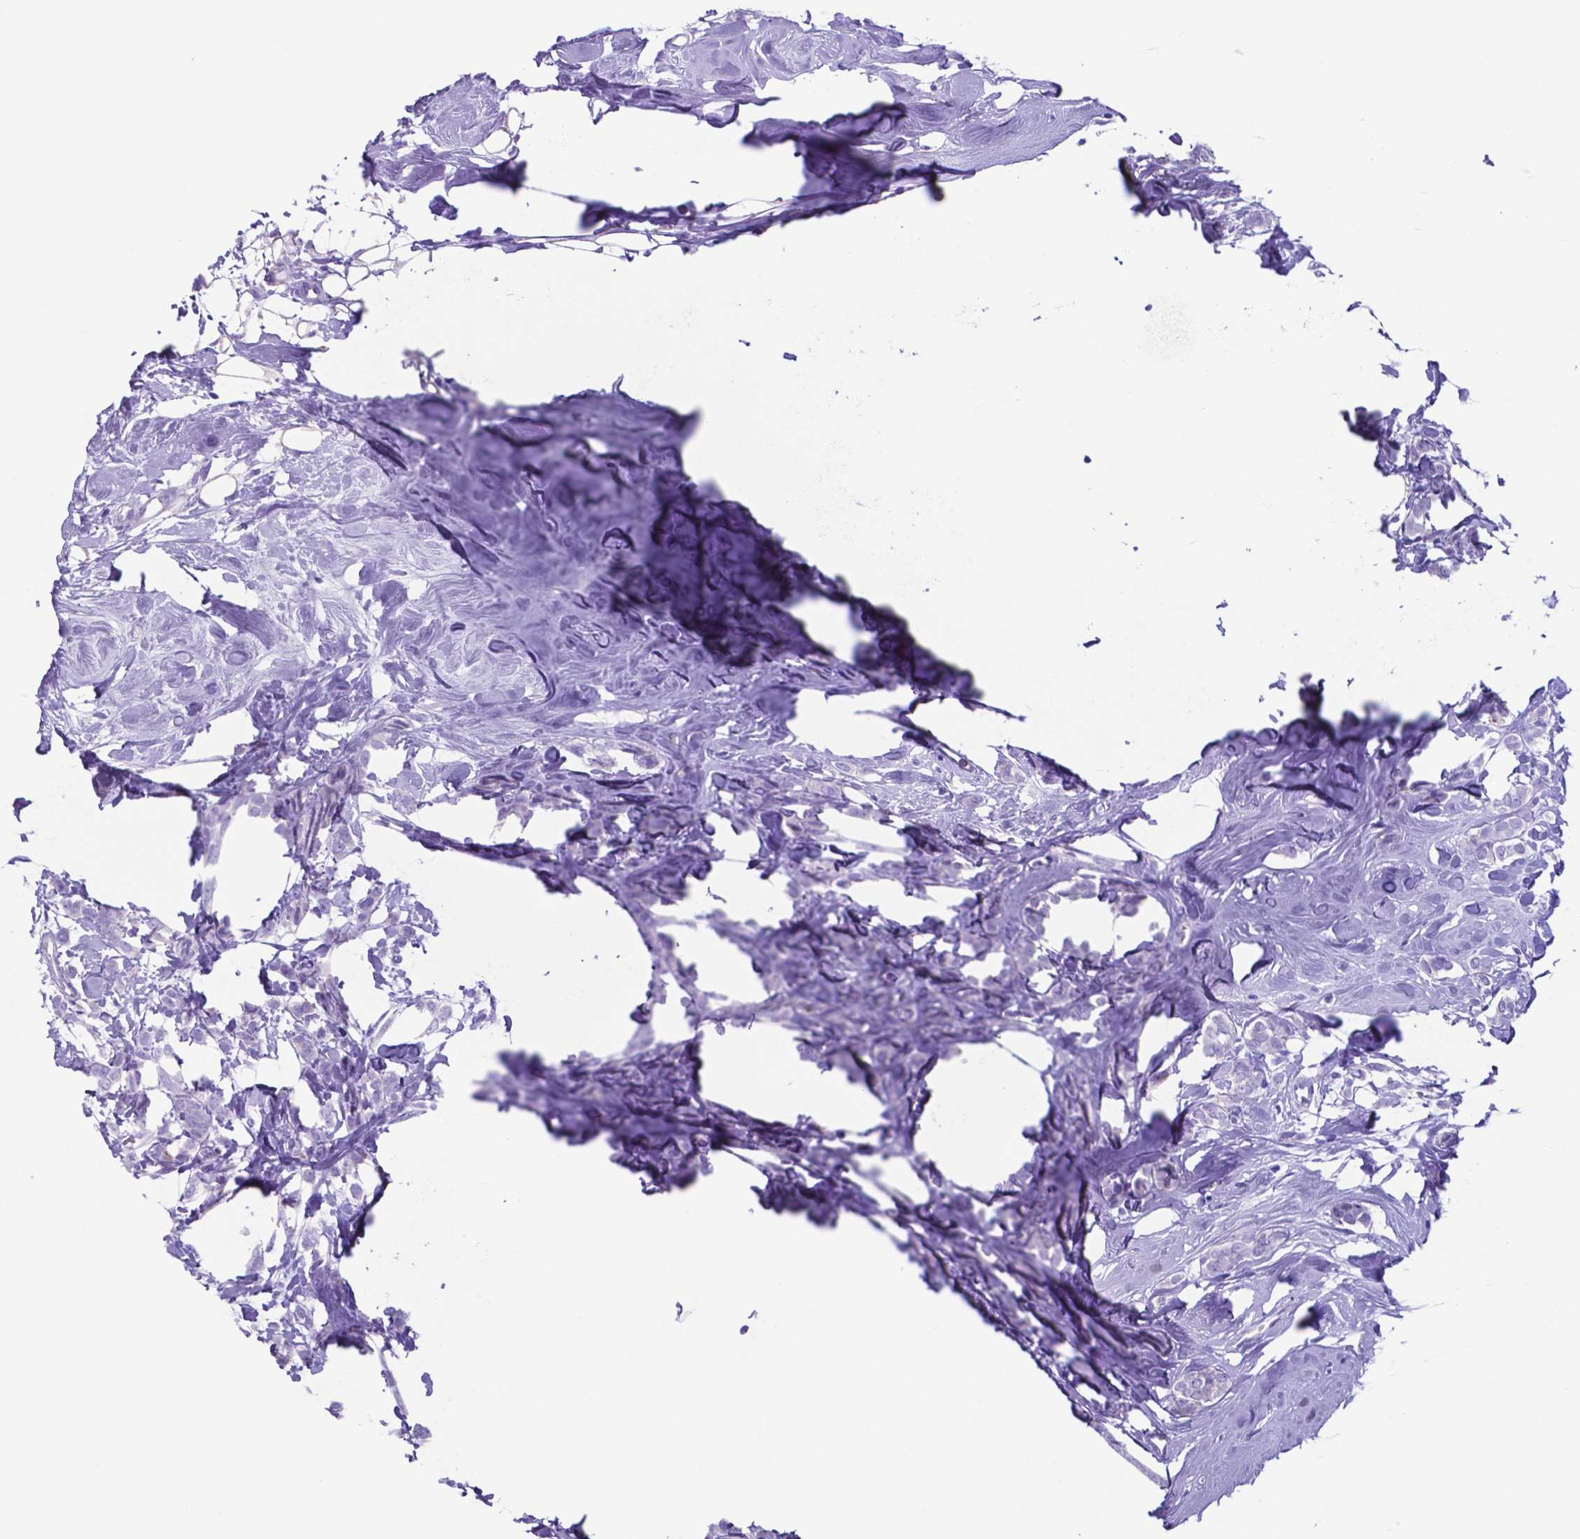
{"staining": {"intensity": "negative", "quantity": "none", "location": "none"}, "tissue": "breast cancer", "cell_type": "Tumor cells", "image_type": "cancer", "snomed": [{"axis": "morphology", "description": "Lobular carcinoma"}, {"axis": "topography", "description": "Breast"}], "caption": "DAB immunohistochemical staining of breast cancer (lobular carcinoma) reveals no significant staining in tumor cells.", "gene": "DNAAF8", "patient": {"sex": "female", "age": 49}}